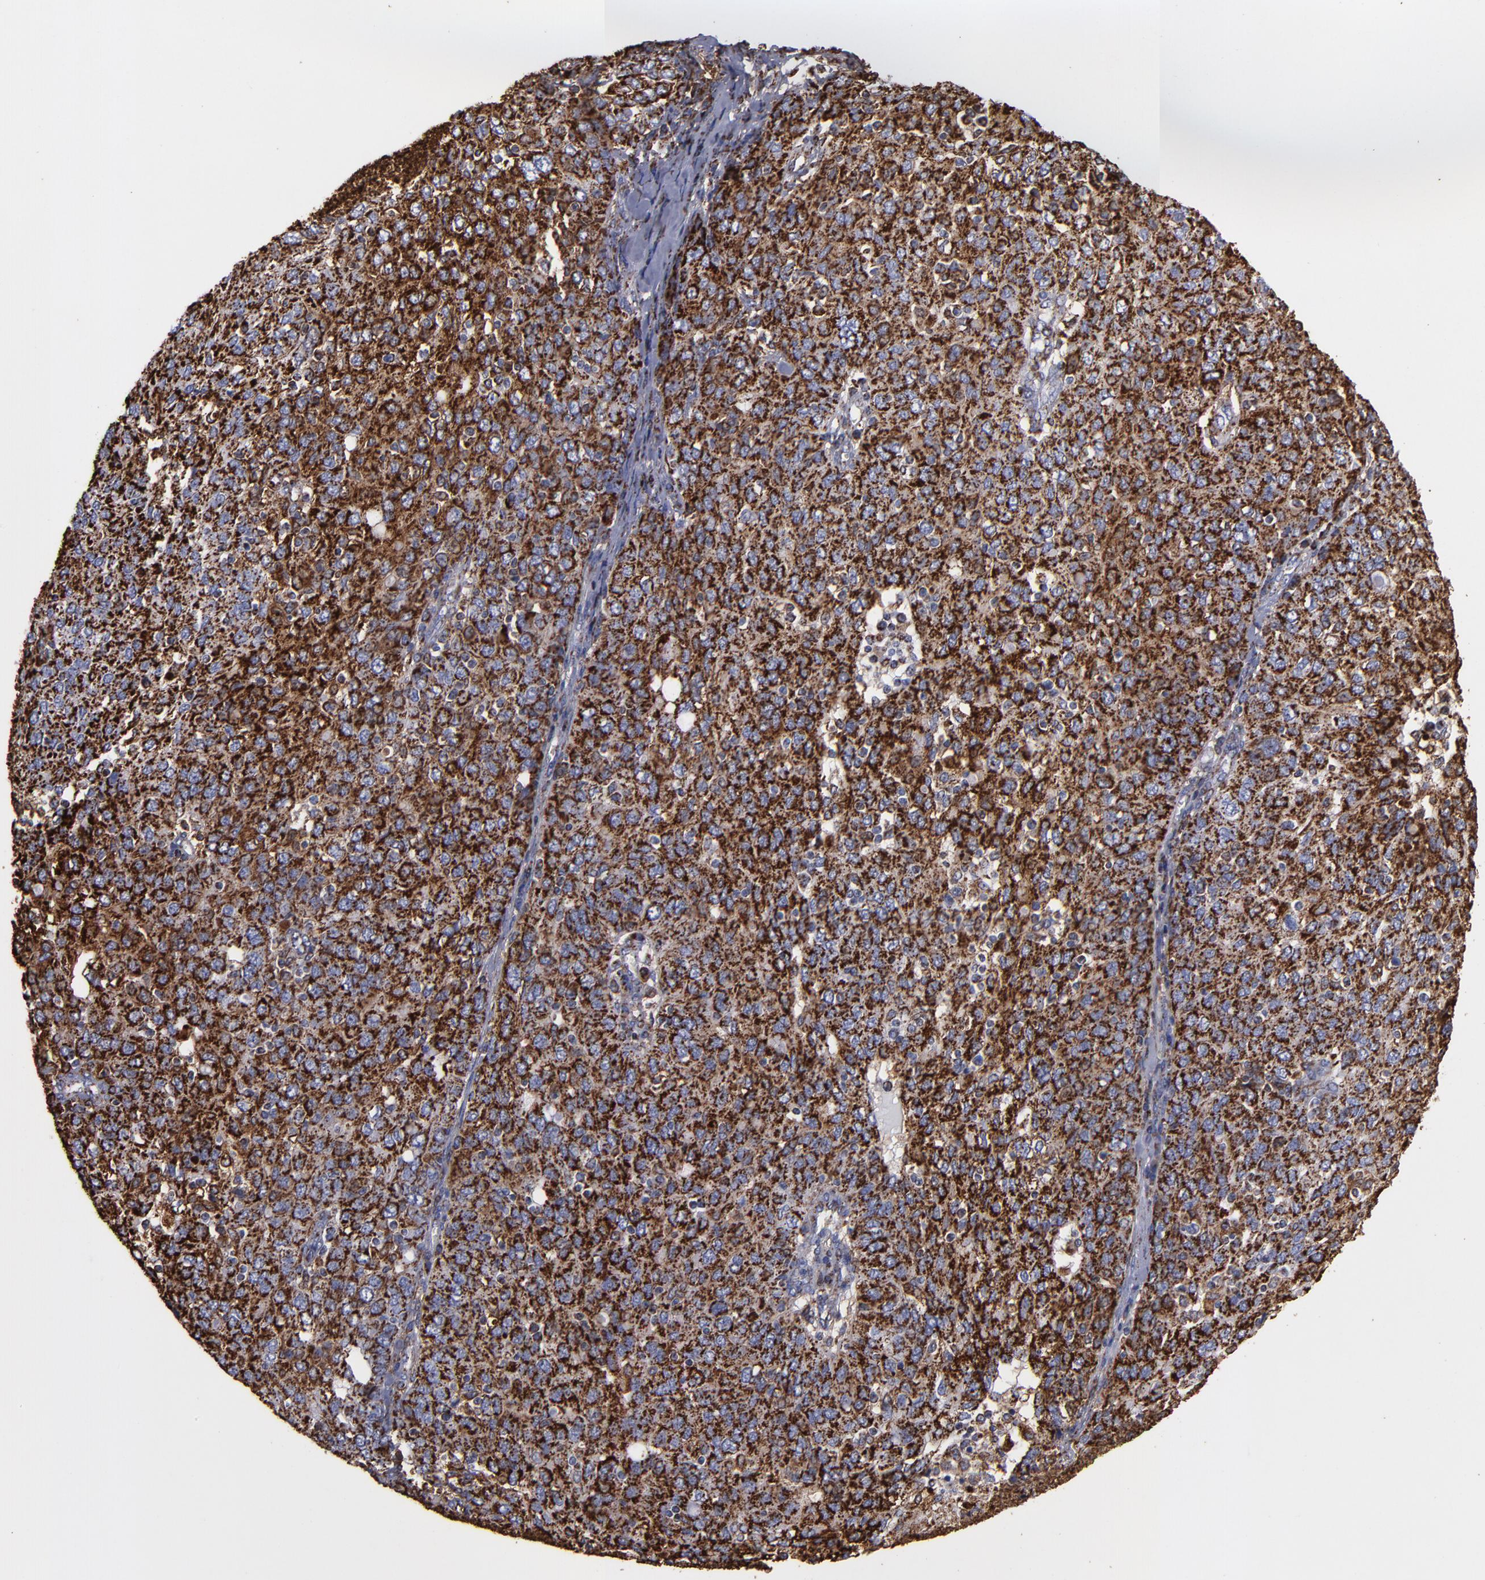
{"staining": {"intensity": "strong", "quantity": ">75%", "location": "cytoplasmic/membranous"}, "tissue": "ovarian cancer", "cell_type": "Tumor cells", "image_type": "cancer", "snomed": [{"axis": "morphology", "description": "Carcinoma, endometroid"}, {"axis": "topography", "description": "Ovary"}], "caption": "This micrograph exhibits immunohistochemistry (IHC) staining of human endometroid carcinoma (ovarian), with high strong cytoplasmic/membranous positivity in approximately >75% of tumor cells.", "gene": "SOD2", "patient": {"sex": "female", "age": 50}}